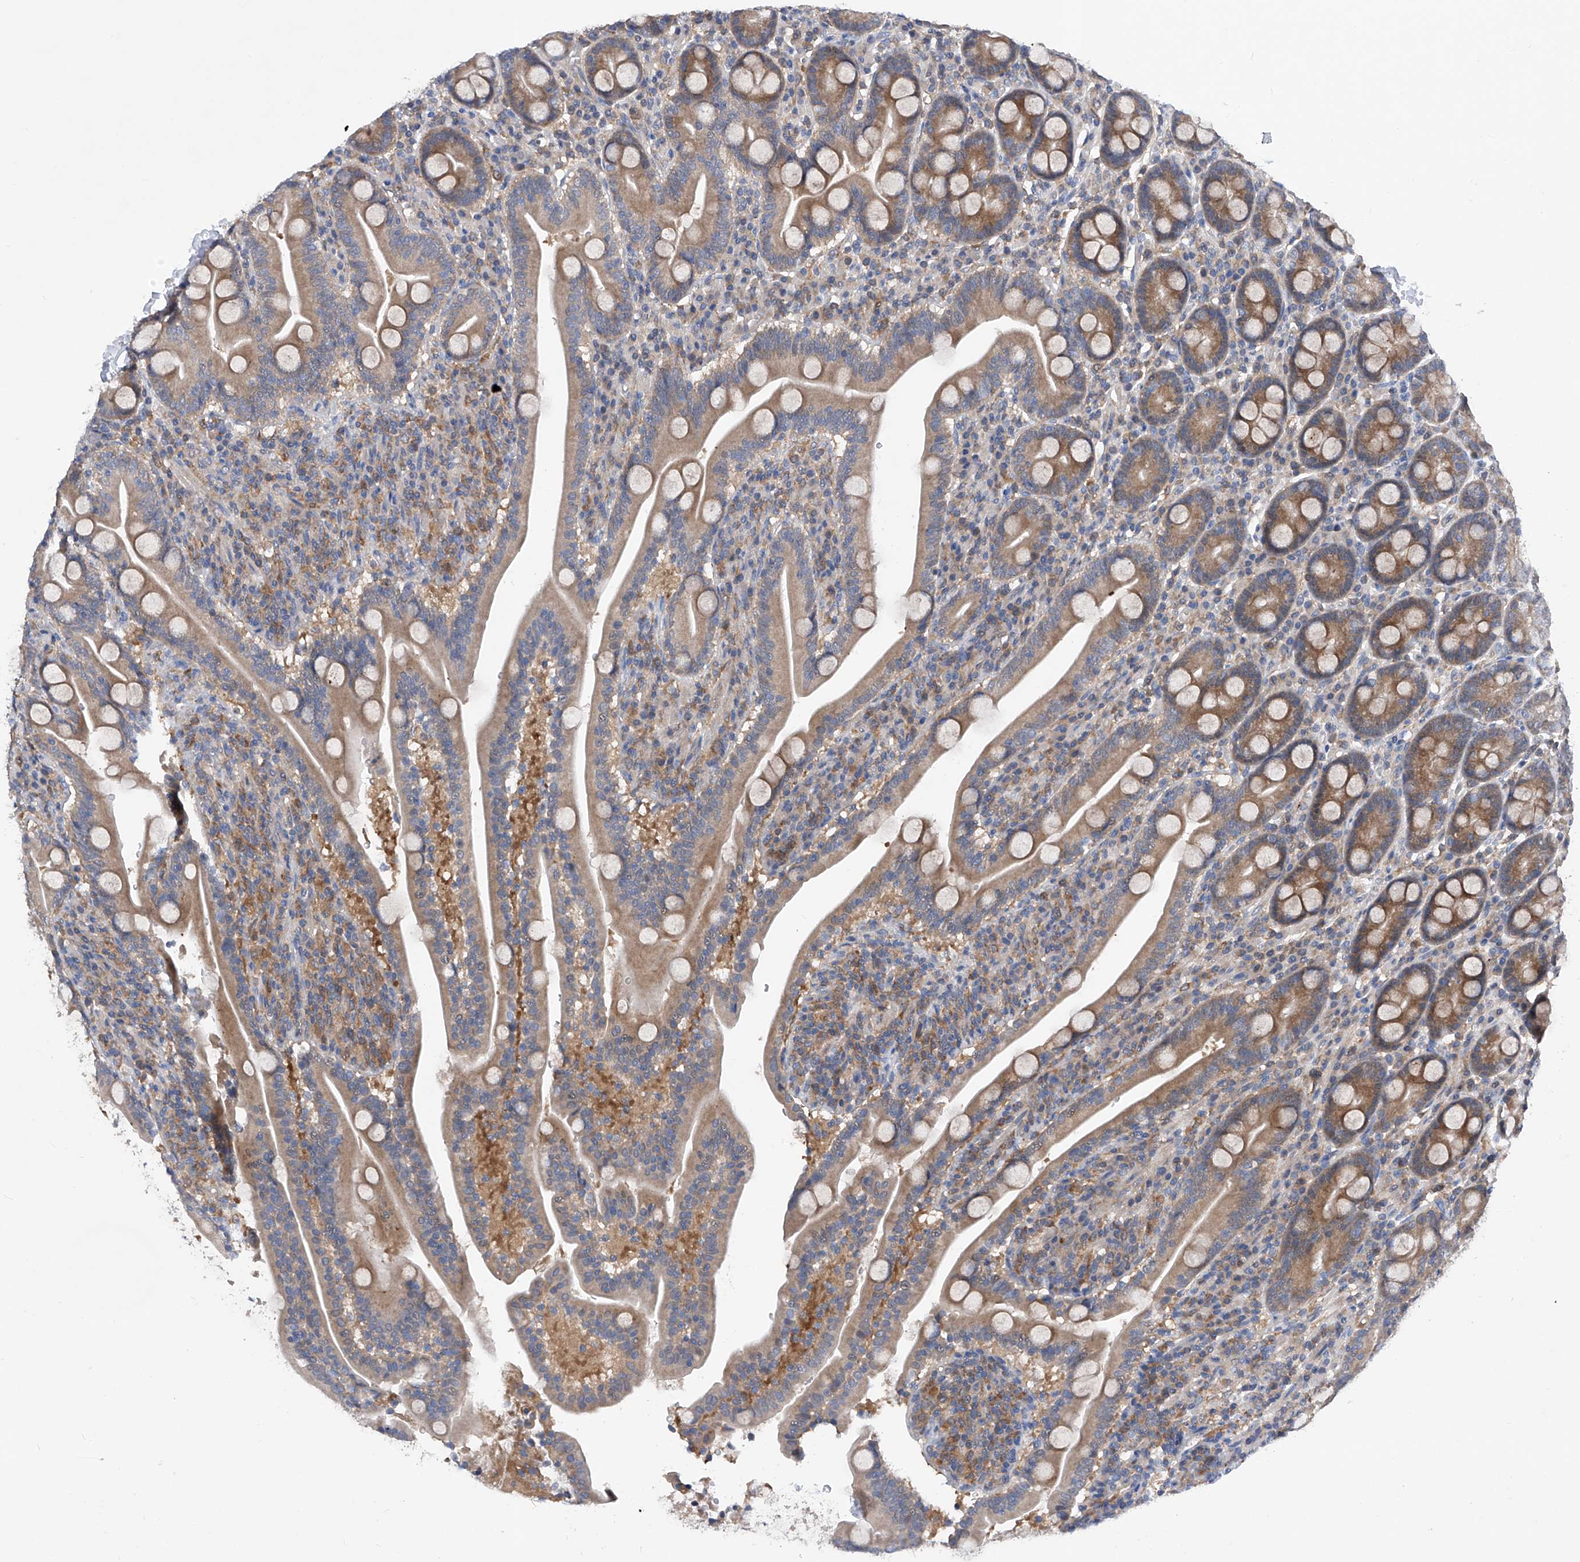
{"staining": {"intensity": "moderate", "quantity": ">75%", "location": "cytoplasmic/membranous"}, "tissue": "duodenum", "cell_type": "Glandular cells", "image_type": "normal", "snomed": [{"axis": "morphology", "description": "Normal tissue, NOS"}, {"axis": "topography", "description": "Duodenum"}], "caption": "IHC micrograph of normal duodenum: human duodenum stained using IHC displays medium levels of moderate protein expression localized specifically in the cytoplasmic/membranous of glandular cells, appearing as a cytoplasmic/membranous brown color.", "gene": "SPATA20", "patient": {"sex": "male", "age": 35}}